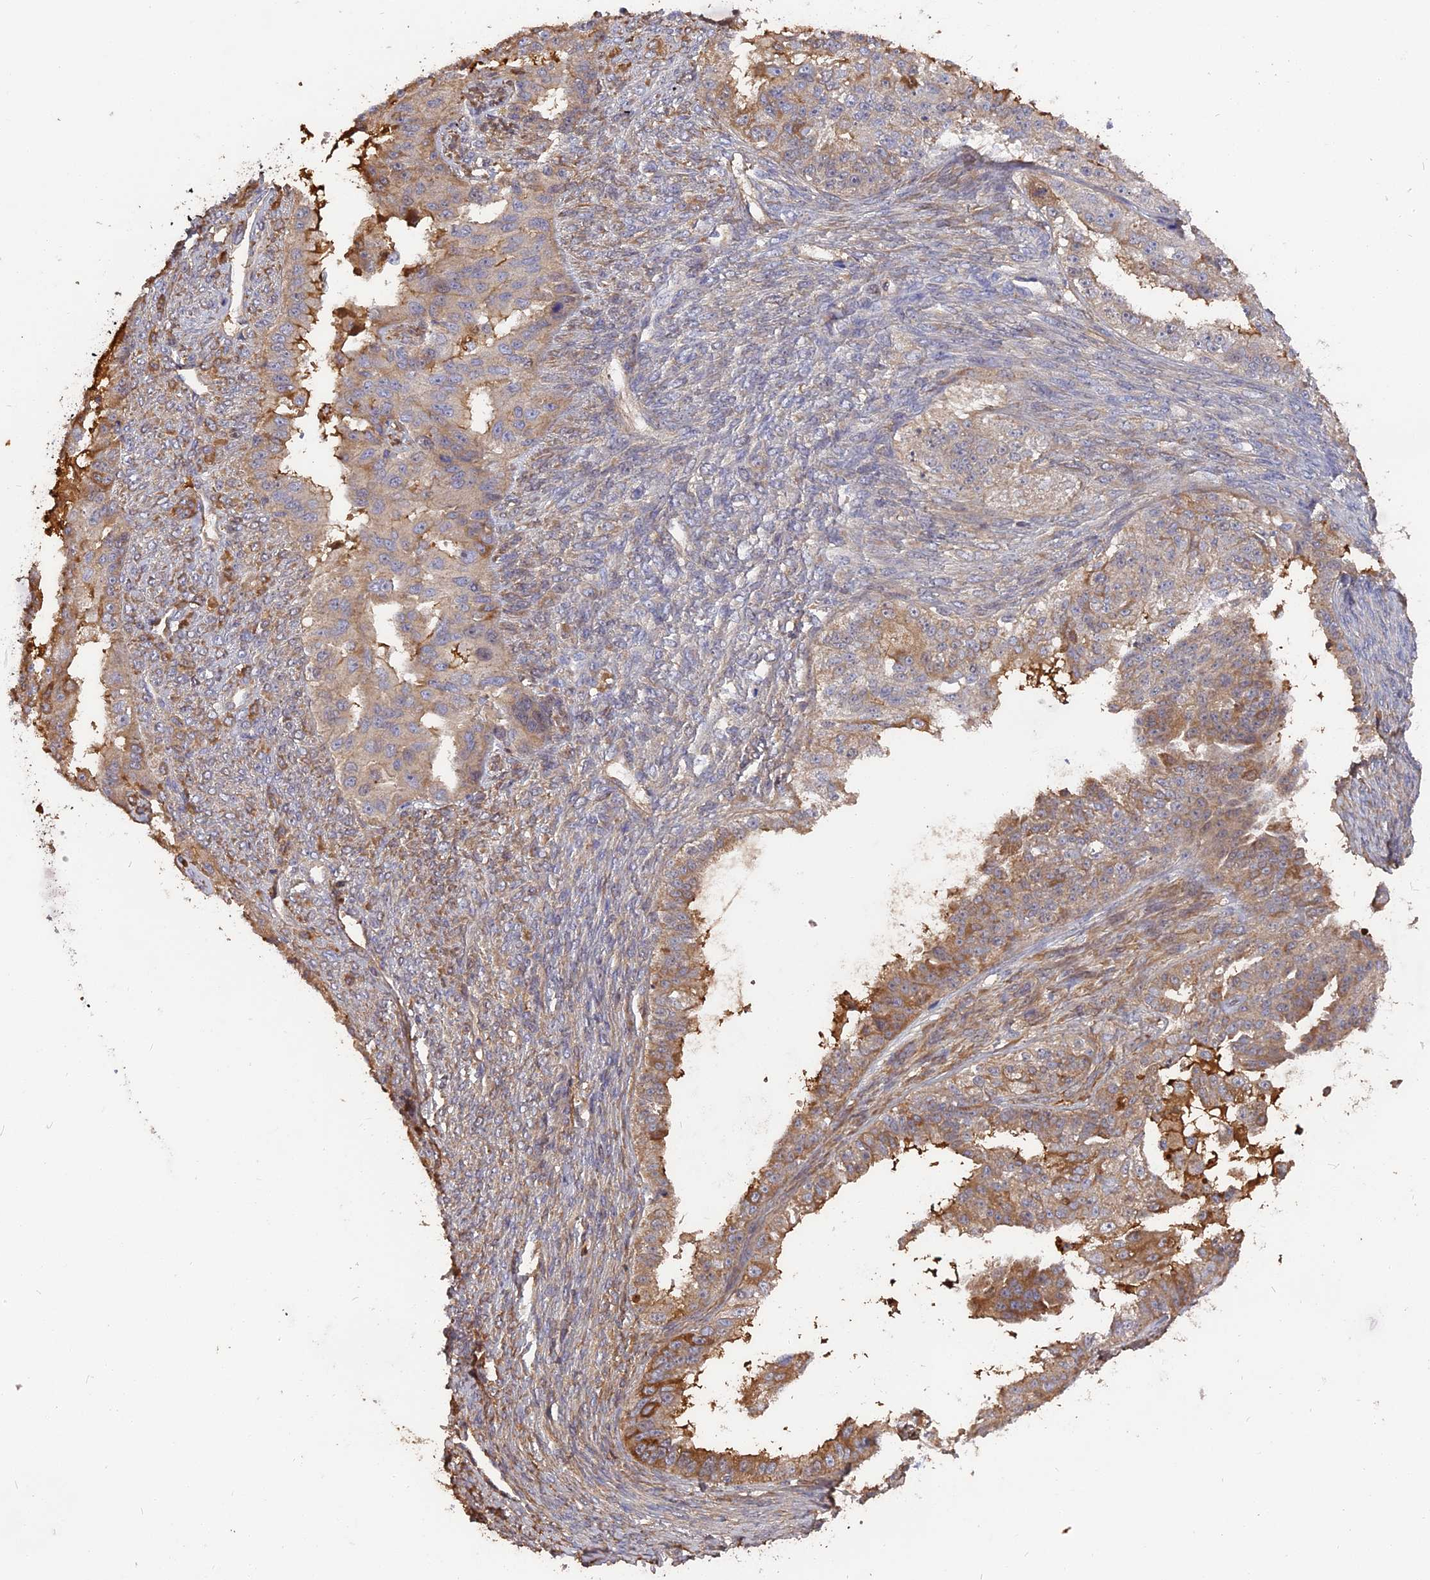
{"staining": {"intensity": "moderate", "quantity": "25%-75%", "location": "cytoplasmic/membranous"}, "tissue": "ovarian cancer", "cell_type": "Tumor cells", "image_type": "cancer", "snomed": [{"axis": "morphology", "description": "Cystadenocarcinoma, serous, NOS"}, {"axis": "topography", "description": "Ovary"}], "caption": "This micrograph shows immunohistochemistry staining of human ovarian serous cystadenocarcinoma, with medium moderate cytoplasmic/membranous positivity in approximately 25%-75% of tumor cells.", "gene": "ERMAP", "patient": {"sex": "female", "age": 58}}